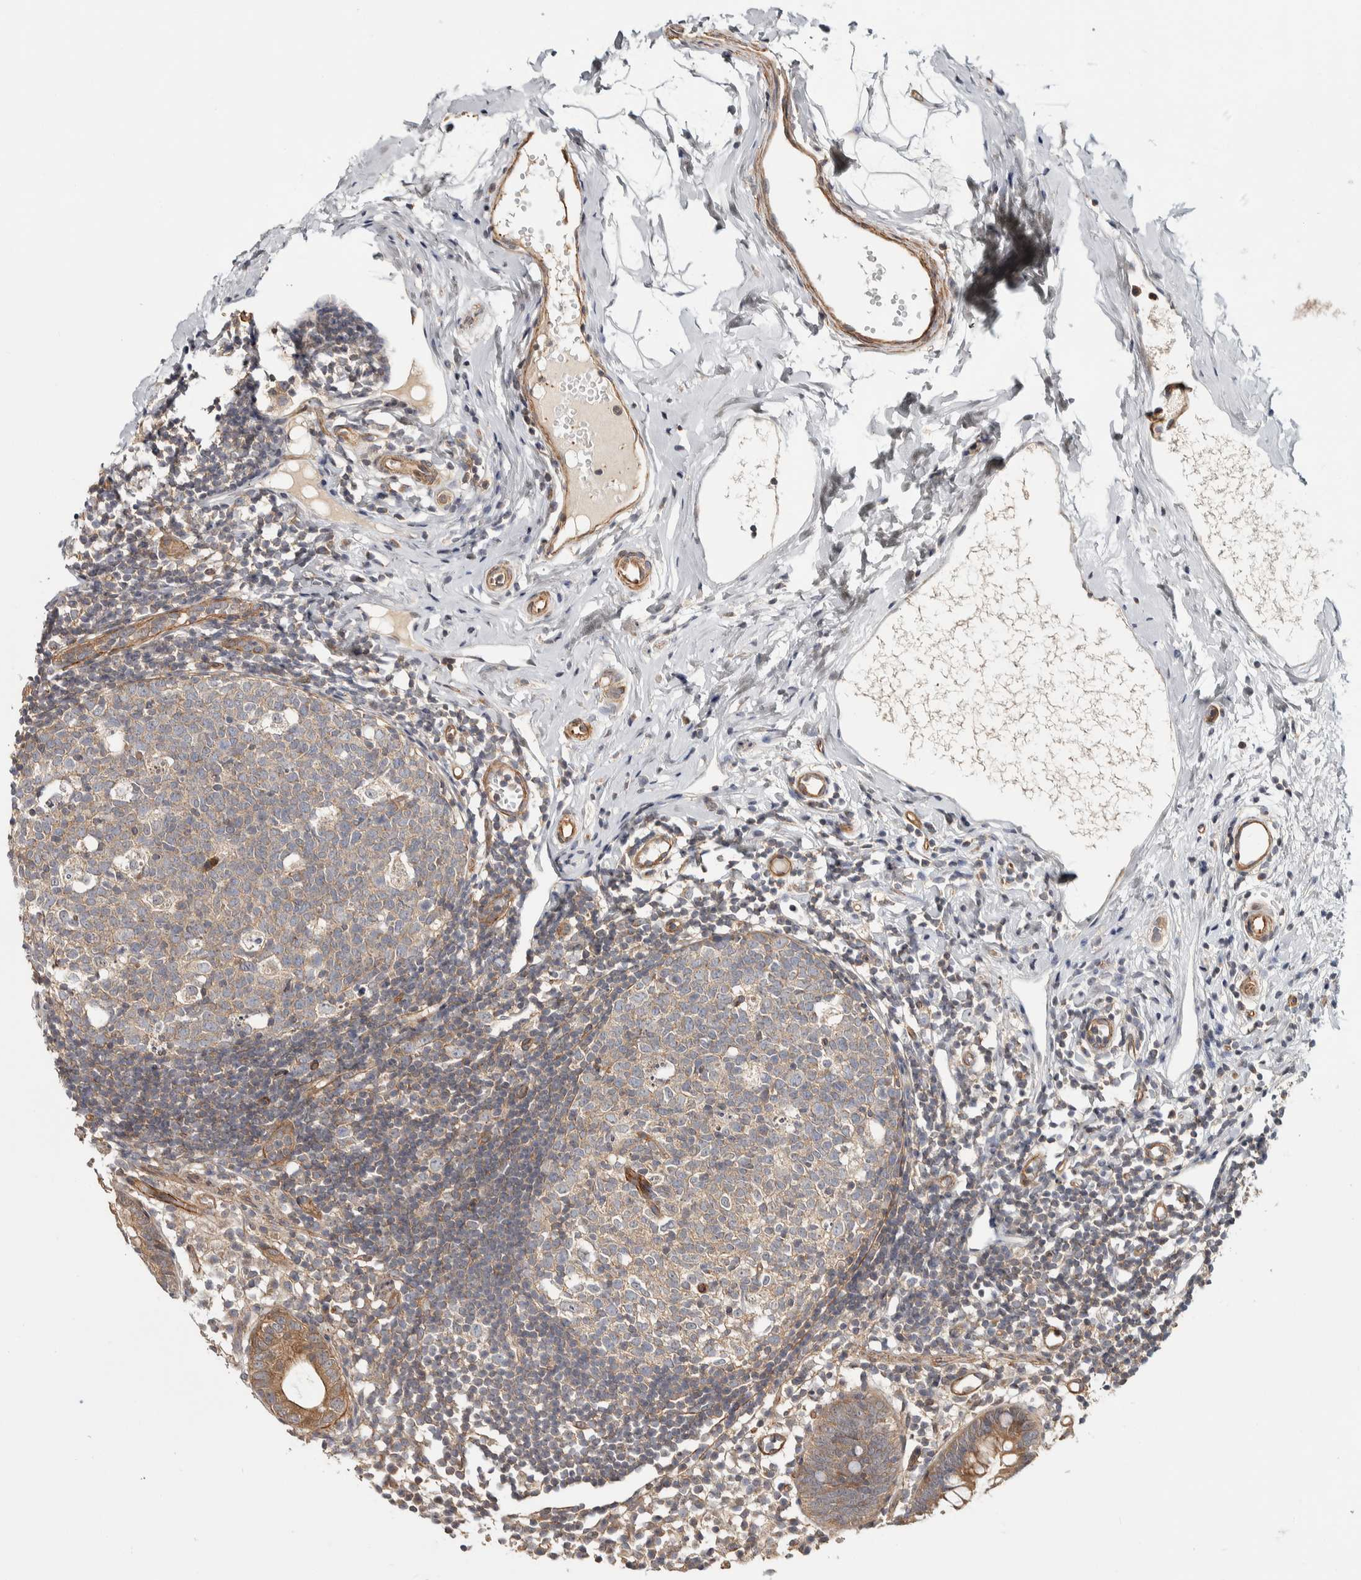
{"staining": {"intensity": "moderate", "quantity": ">75%", "location": "cytoplasmic/membranous"}, "tissue": "appendix", "cell_type": "Glandular cells", "image_type": "normal", "snomed": [{"axis": "morphology", "description": "Normal tissue, NOS"}, {"axis": "topography", "description": "Appendix"}], "caption": "A brown stain shows moderate cytoplasmic/membranous expression of a protein in glandular cells of benign appendix. (DAB IHC, brown staining for protein, blue staining for nuclei).", "gene": "CHMP4C", "patient": {"sex": "female", "age": 20}}